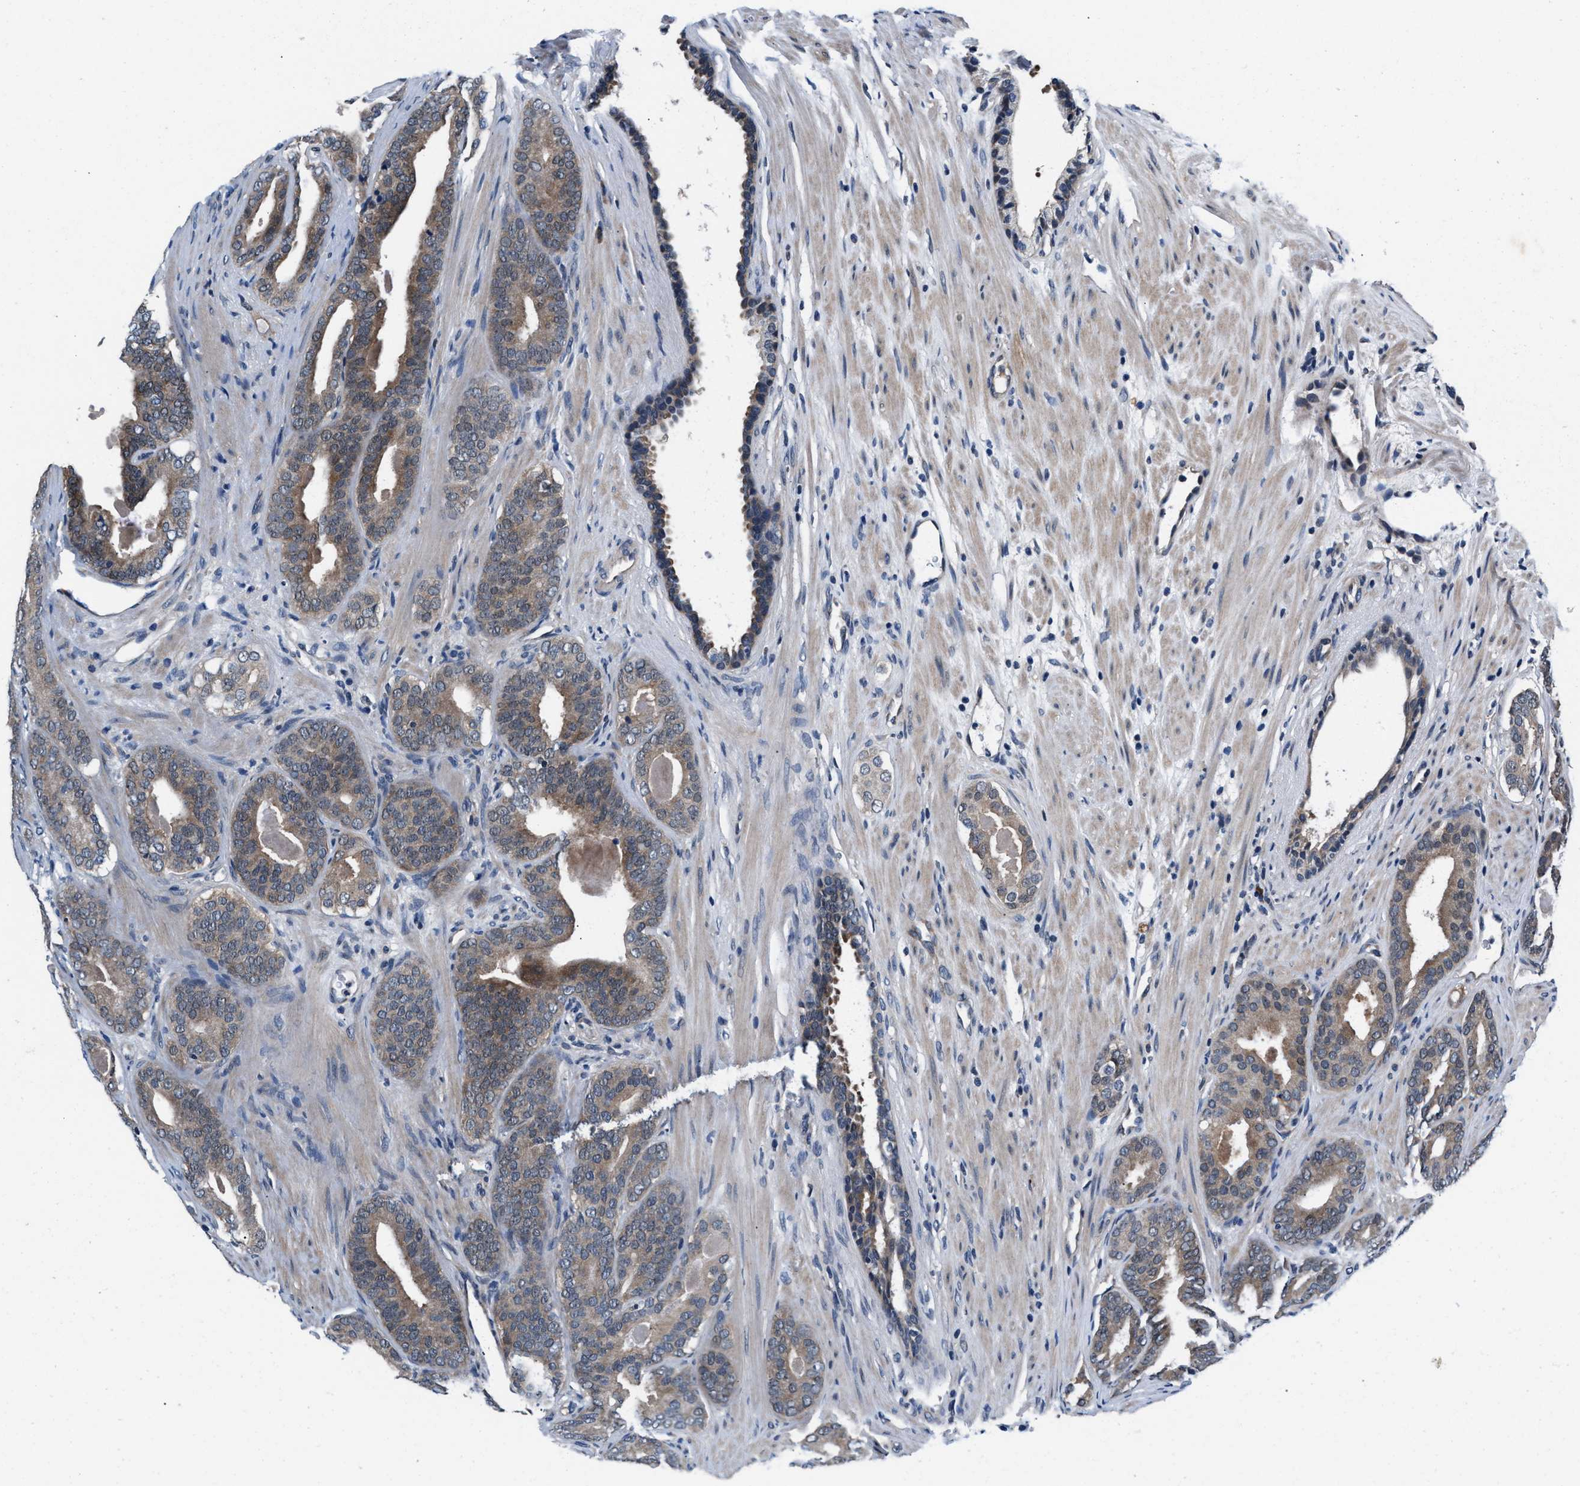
{"staining": {"intensity": "weak", "quantity": ">75%", "location": "cytoplasmic/membranous"}, "tissue": "prostate cancer", "cell_type": "Tumor cells", "image_type": "cancer", "snomed": [{"axis": "morphology", "description": "Adenocarcinoma, High grade"}, {"axis": "topography", "description": "Prostate"}], "caption": "High-grade adenocarcinoma (prostate) was stained to show a protein in brown. There is low levels of weak cytoplasmic/membranous staining in about >75% of tumor cells.", "gene": "PRPSAP2", "patient": {"sex": "male", "age": 60}}